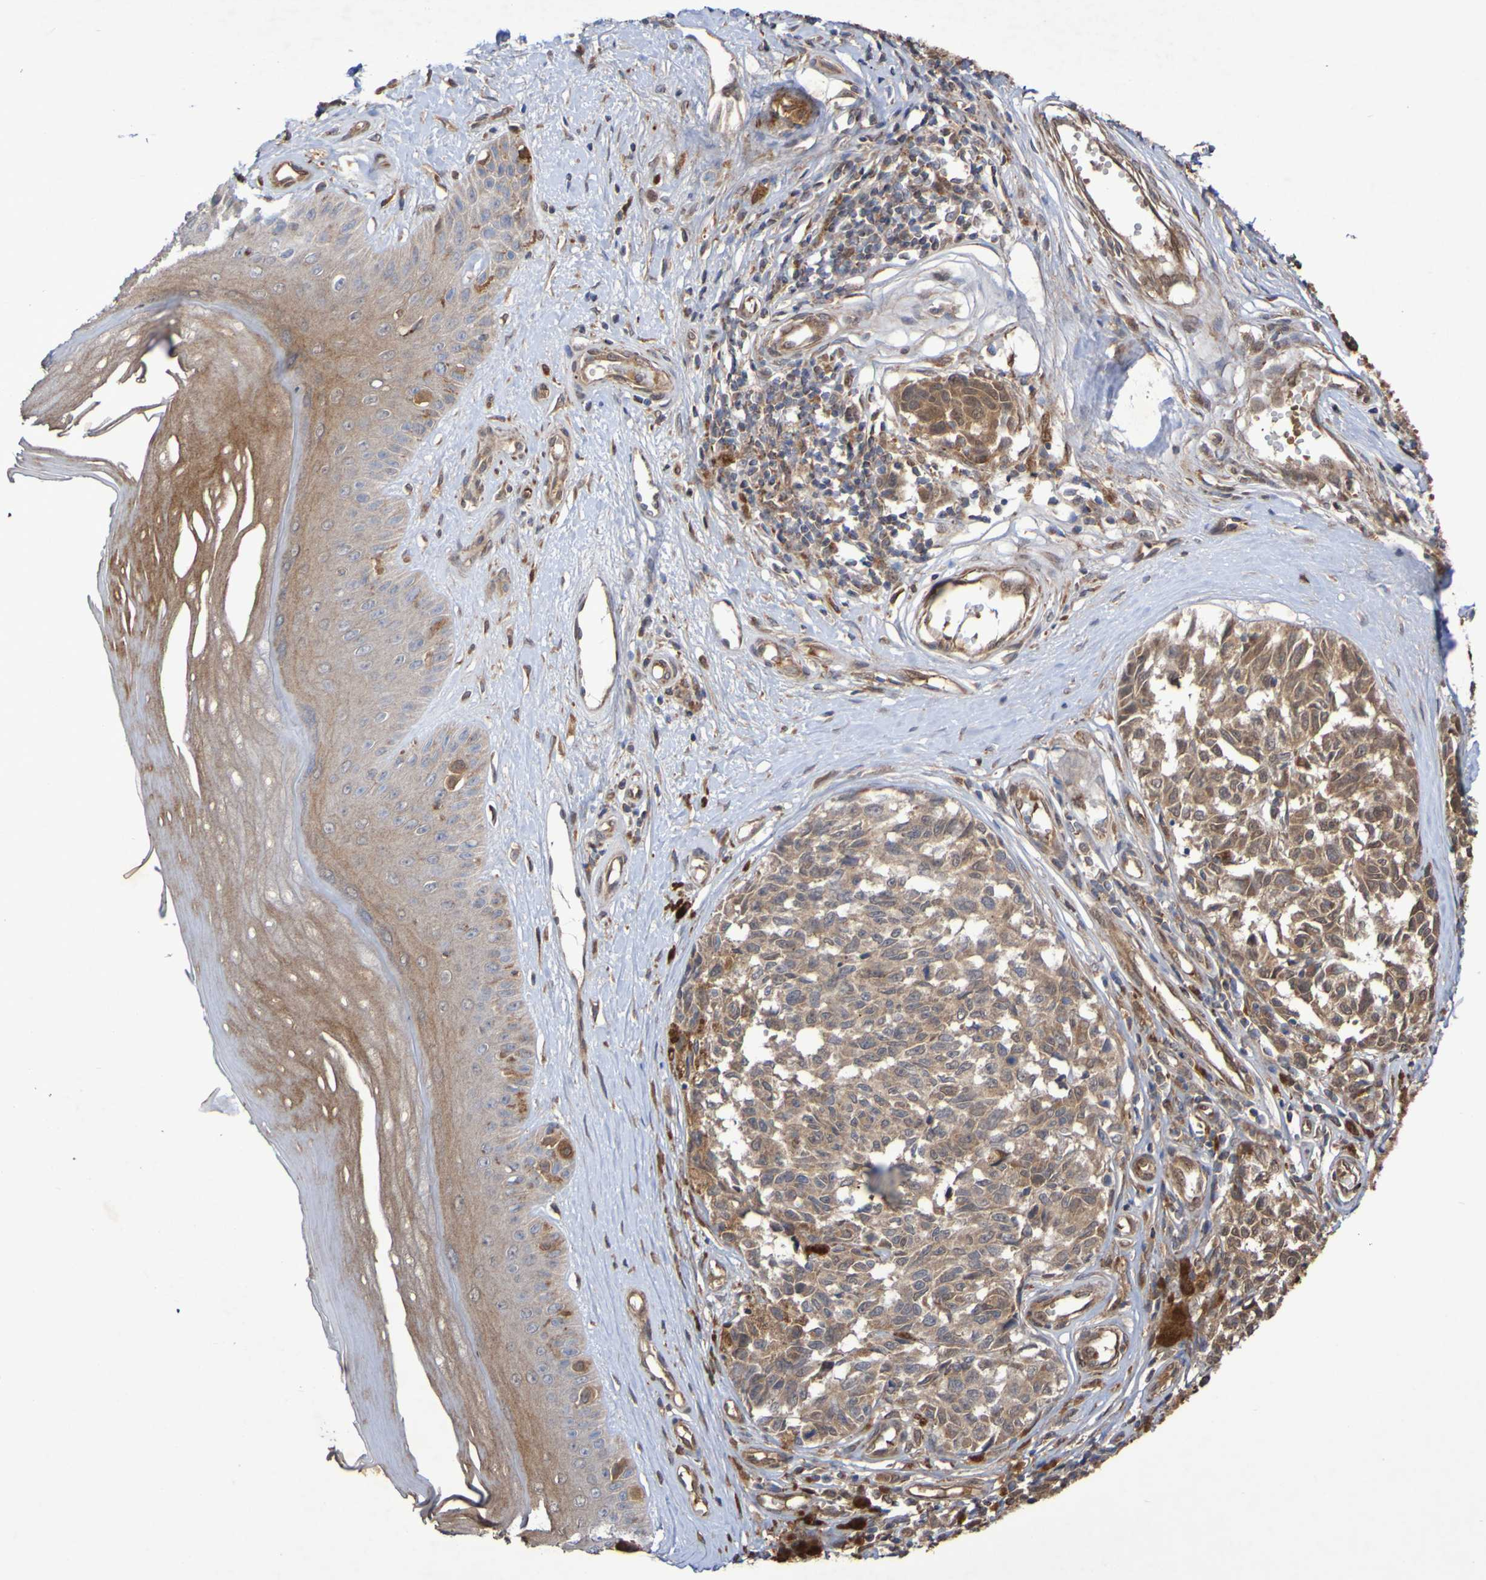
{"staining": {"intensity": "moderate", "quantity": ">75%", "location": "cytoplasmic/membranous"}, "tissue": "melanoma", "cell_type": "Tumor cells", "image_type": "cancer", "snomed": [{"axis": "morphology", "description": "Malignant melanoma, NOS"}, {"axis": "topography", "description": "Skin"}], "caption": "Malignant melanoma stained with DAB immunohistochemistry demonstrates medium levels of moderate cytoplasmic/membranous positivity in approximately >75% of tumor cells. The protein is shown in brown color, while the nuclei are stained blue.", "gene": "SERPINB6", "patient": {"sex": "female", "age": 64}}